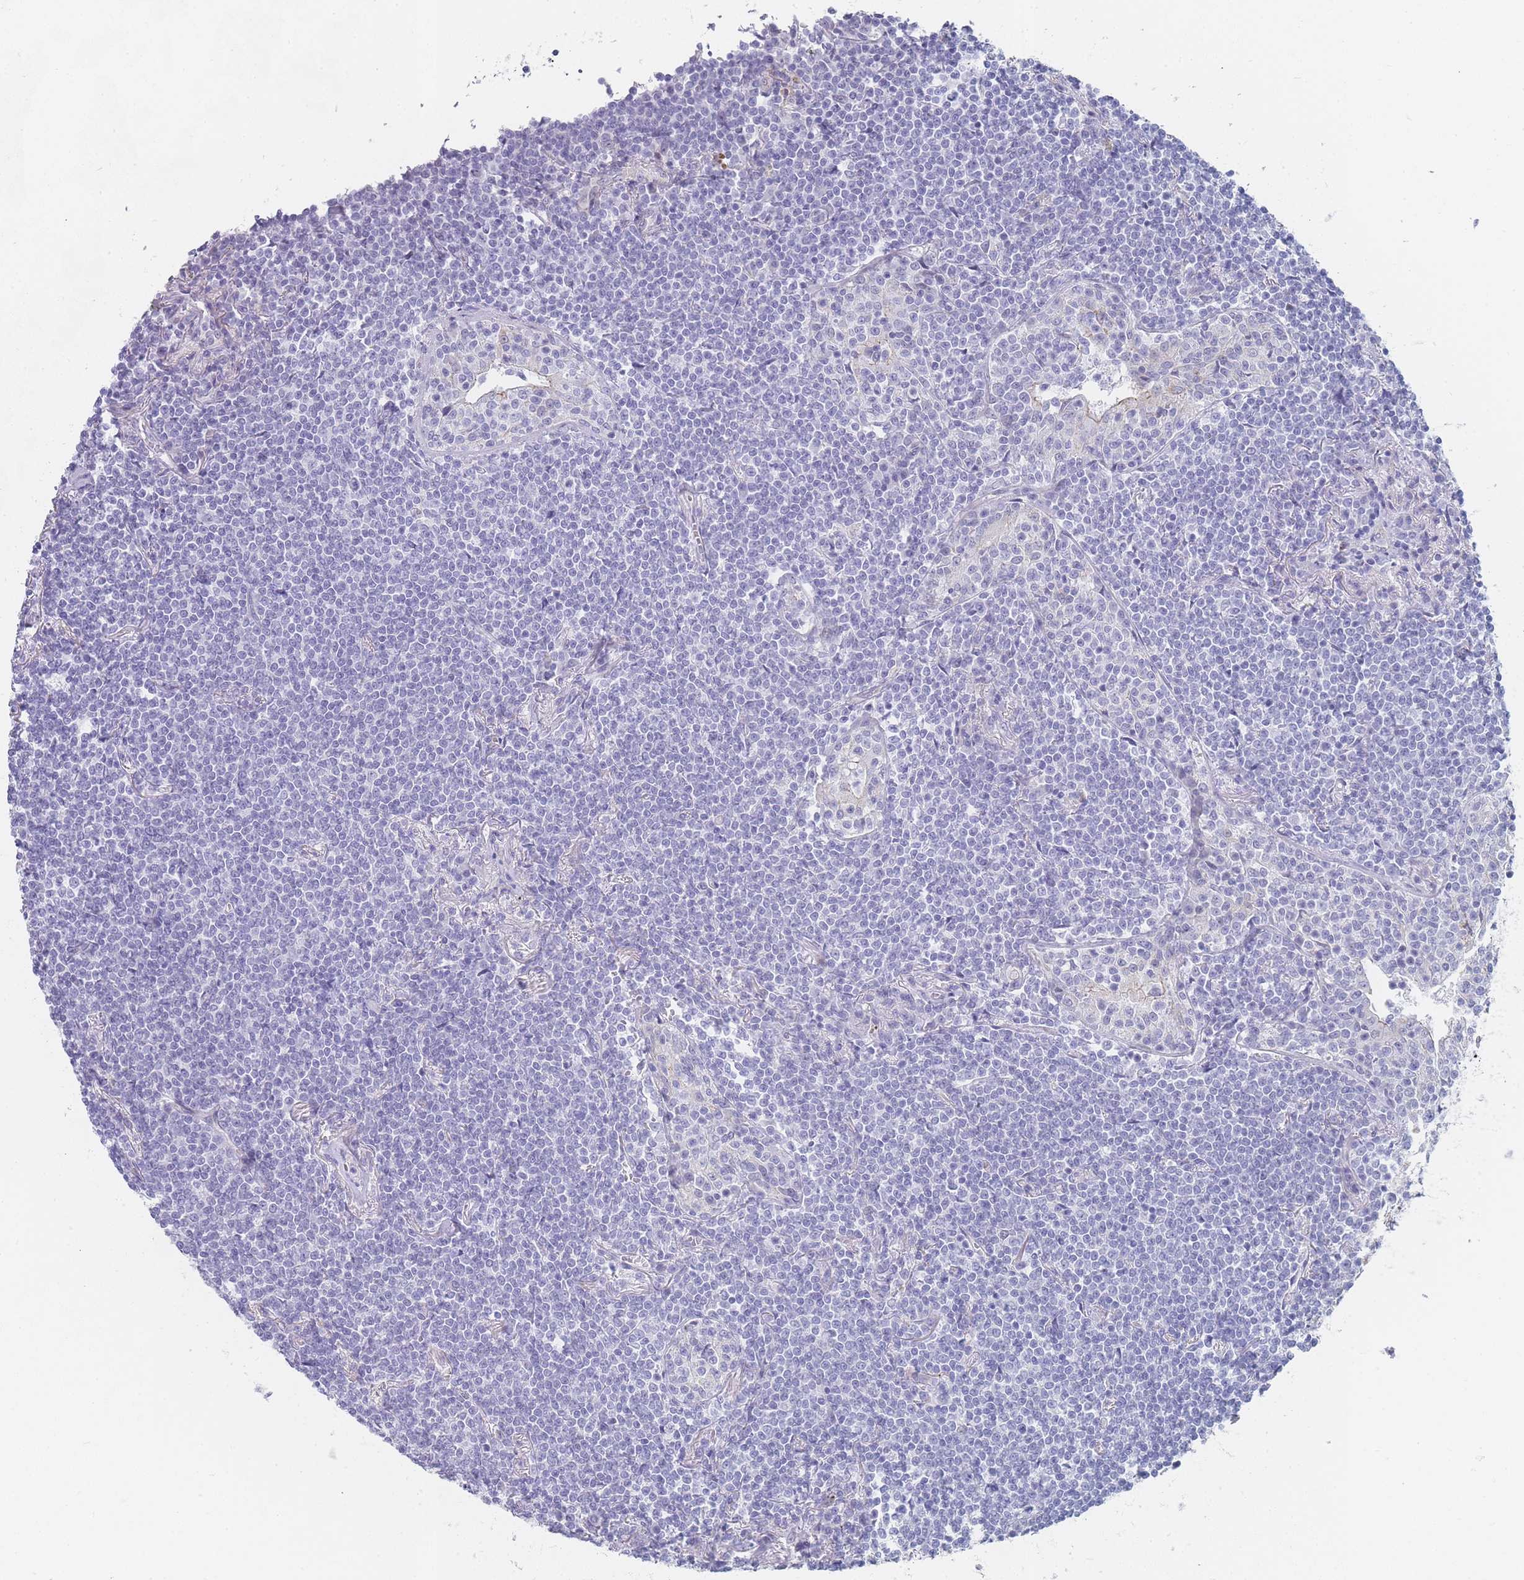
{"staining": {"intensity": "negative", "quantity": "none", "location": "none"}, "tissue": "lymphoma", "cell_type": "Tumor cells", "image_type": "cancer", "snomed": [{"axis": "morphology", "description": "Malignant lymphoma, non-Hodgkin's type, Low grade"}, {"axis": "topography", "description": "Lung"}], "caption": "A micrograph of human lymphoma is negative for staining in tumor cells.", "gene": "IMPG1", "patient": {"sex": "female", "age": 71}}